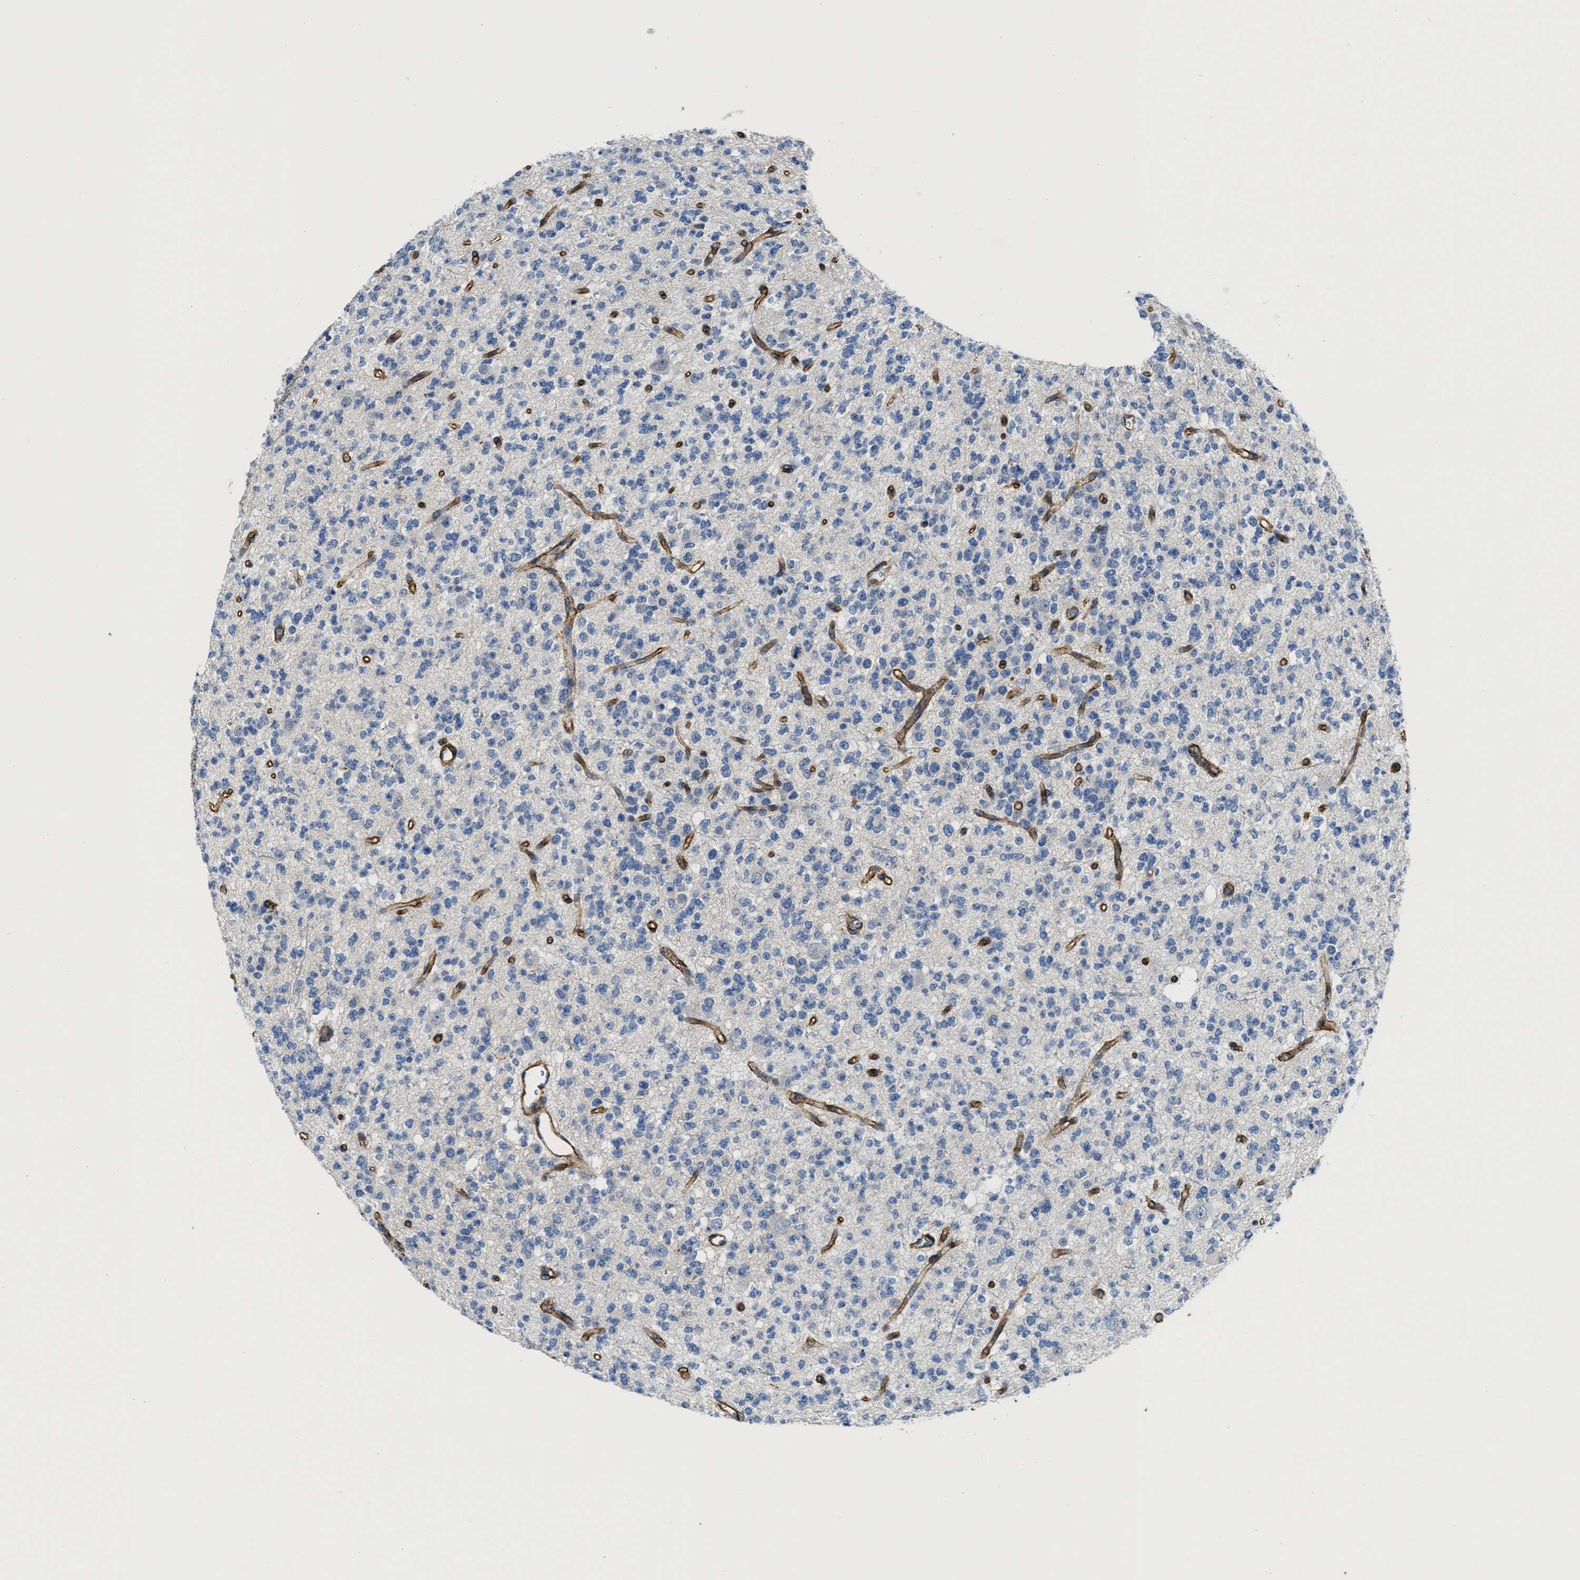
{"staining": {"intensity": "negative", "quantity": "none", "location": "none"}, "tissue": "glioma", "cell_type": "Tumor cells", "image_type": "cancer", "snomed": [{"axis": "morphology", "description": "Glioma, malignant, Low grade"}, {"axis": "topography", "description": "Brain"}], "caption": "This is an IHC photomicrograph of glioma. There is no expression in tumor cells.", "gene": "NAB1", "patient": {"sex": "male", "age": 38}}